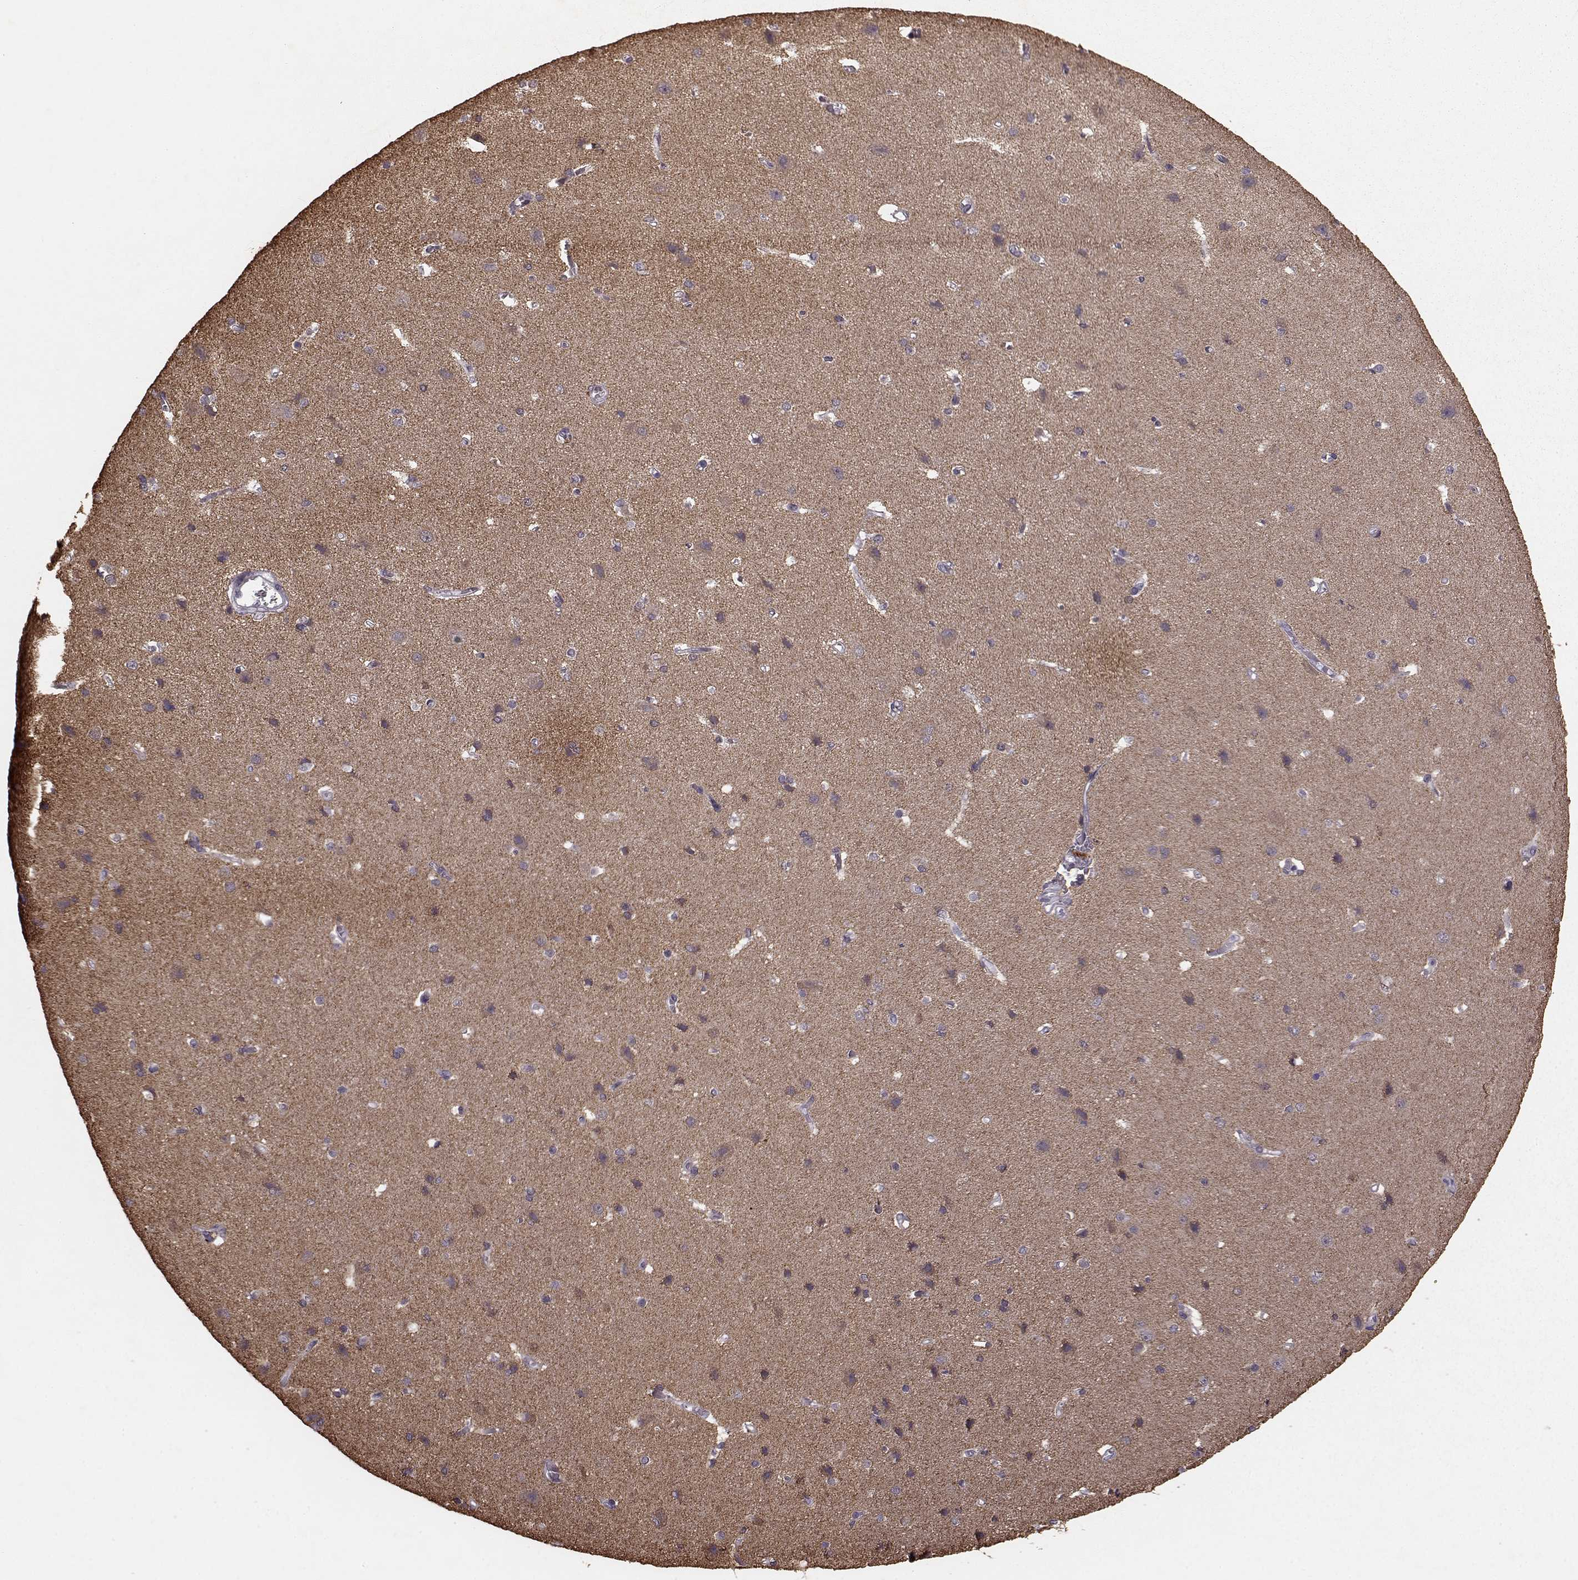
{"staining": {"intensity": "negative", "quantity": "none", "location": "none"}, "tissue": "cerebral cortex", "cell_type": "Endothelial cells", "image_type": "normal", "snomed": [{"axis": "morphology", "description": "Normal tissue, NOS"}, {"axis": "topography", "description": "Cerebral cortex"}], "caption": "This is a histopathology image of immunohistochemistry staining of benign cerebral cortex, which shows no positivity in endothelial cells.", "gene": "FRRS1L", "patient": {"sex": "male", "age": 37}}